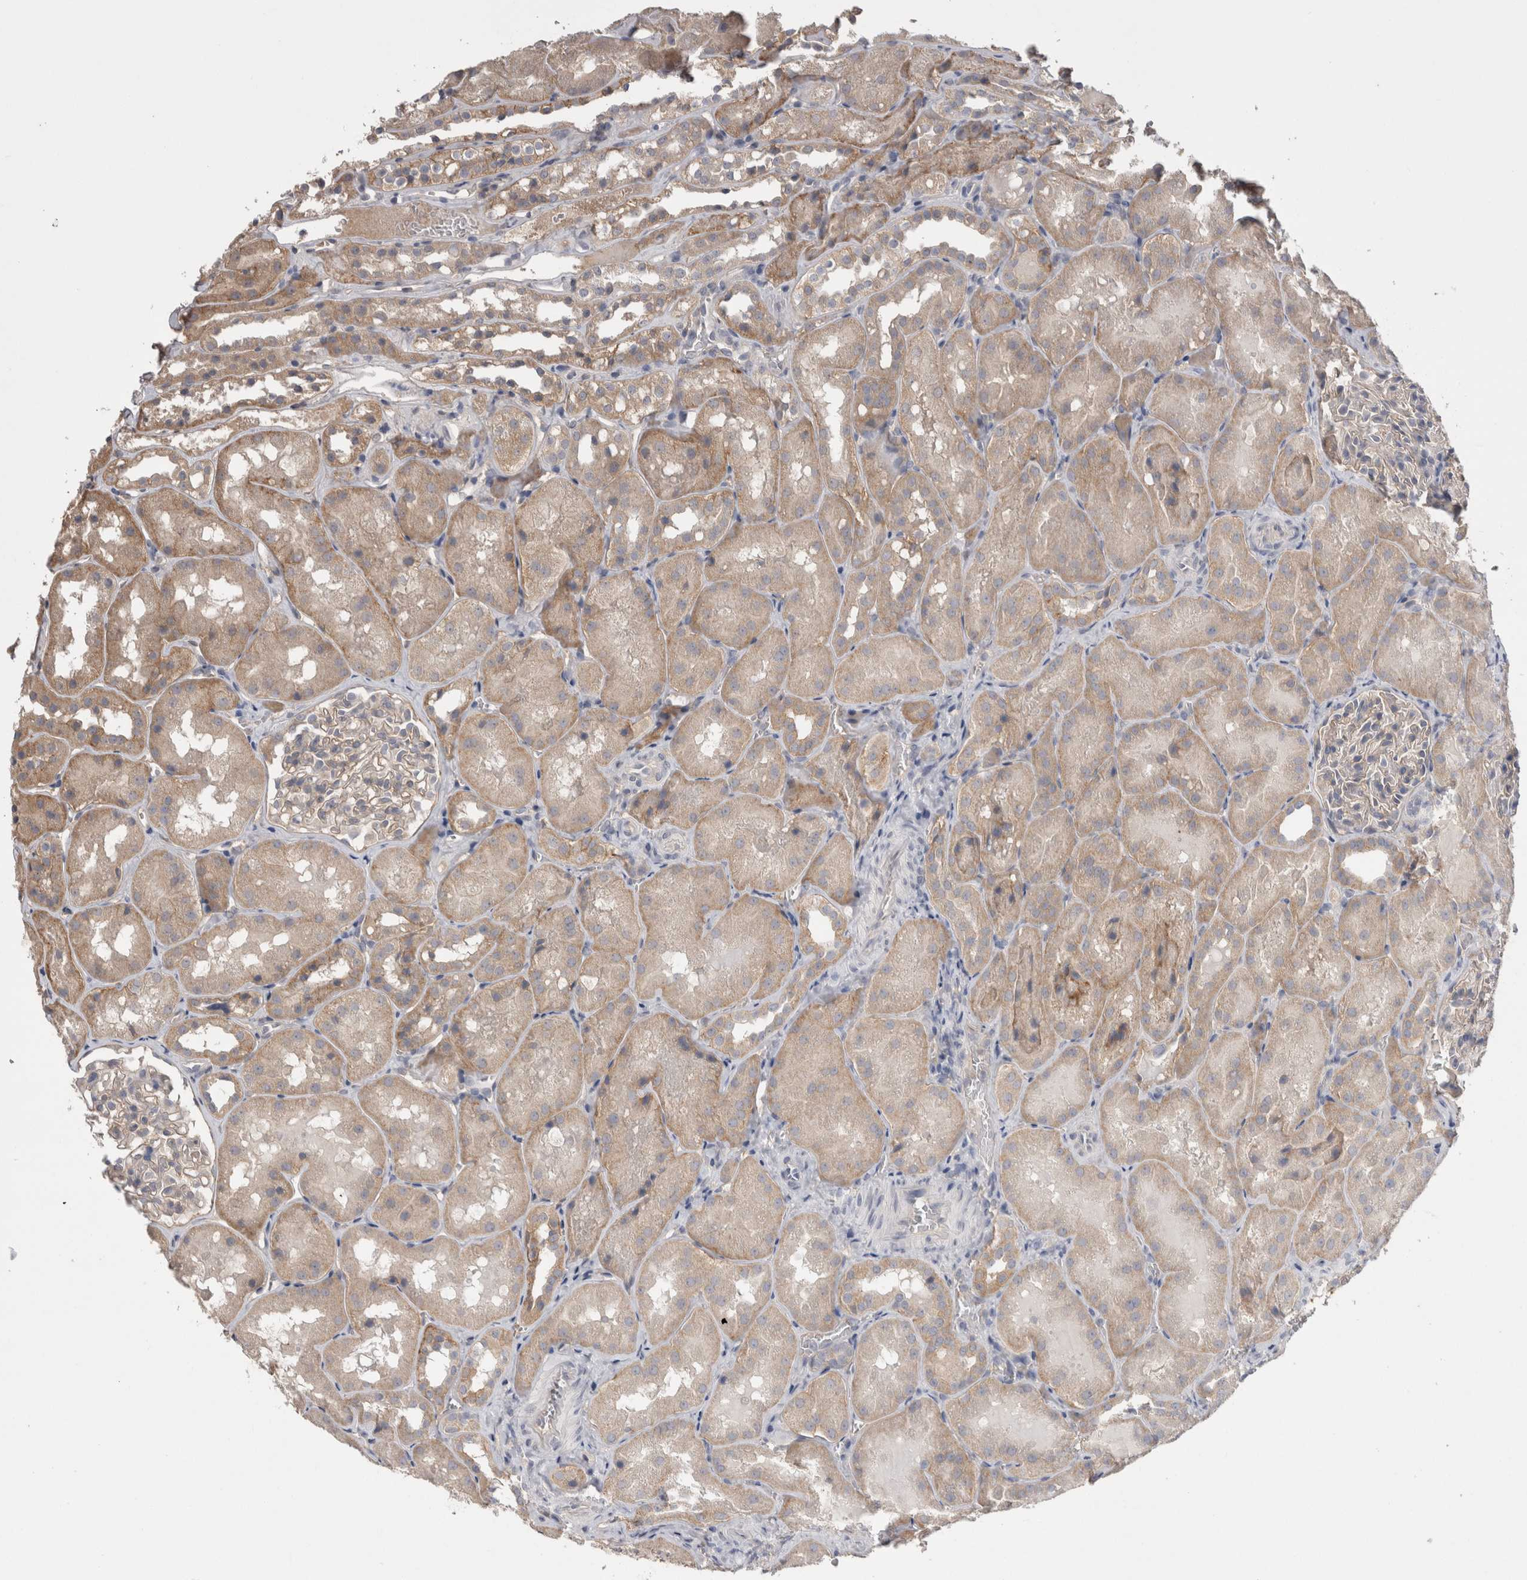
{"staining": {"intensity": "weak", "quantity": "25%-75%", "location": "cytoplasmic/membranous"}, "tissue": "kidney", "cell_type": "Cells in glomeruli", "image_type": "normal", "snomed": [{"axis": "morphology", "description": "Normal tissue, NOS"}, {"axis": "topography", "description": "Kidney"}], "caption": "Immunohistochemical staining of normal kidney shows 25%-75% levels of weak cytoplasmic/membranous protein staining in about 25%-75% of cells in glomeruli.", "gene": "NECTIN2", "patient": {"sex": "male", "age": 16}}